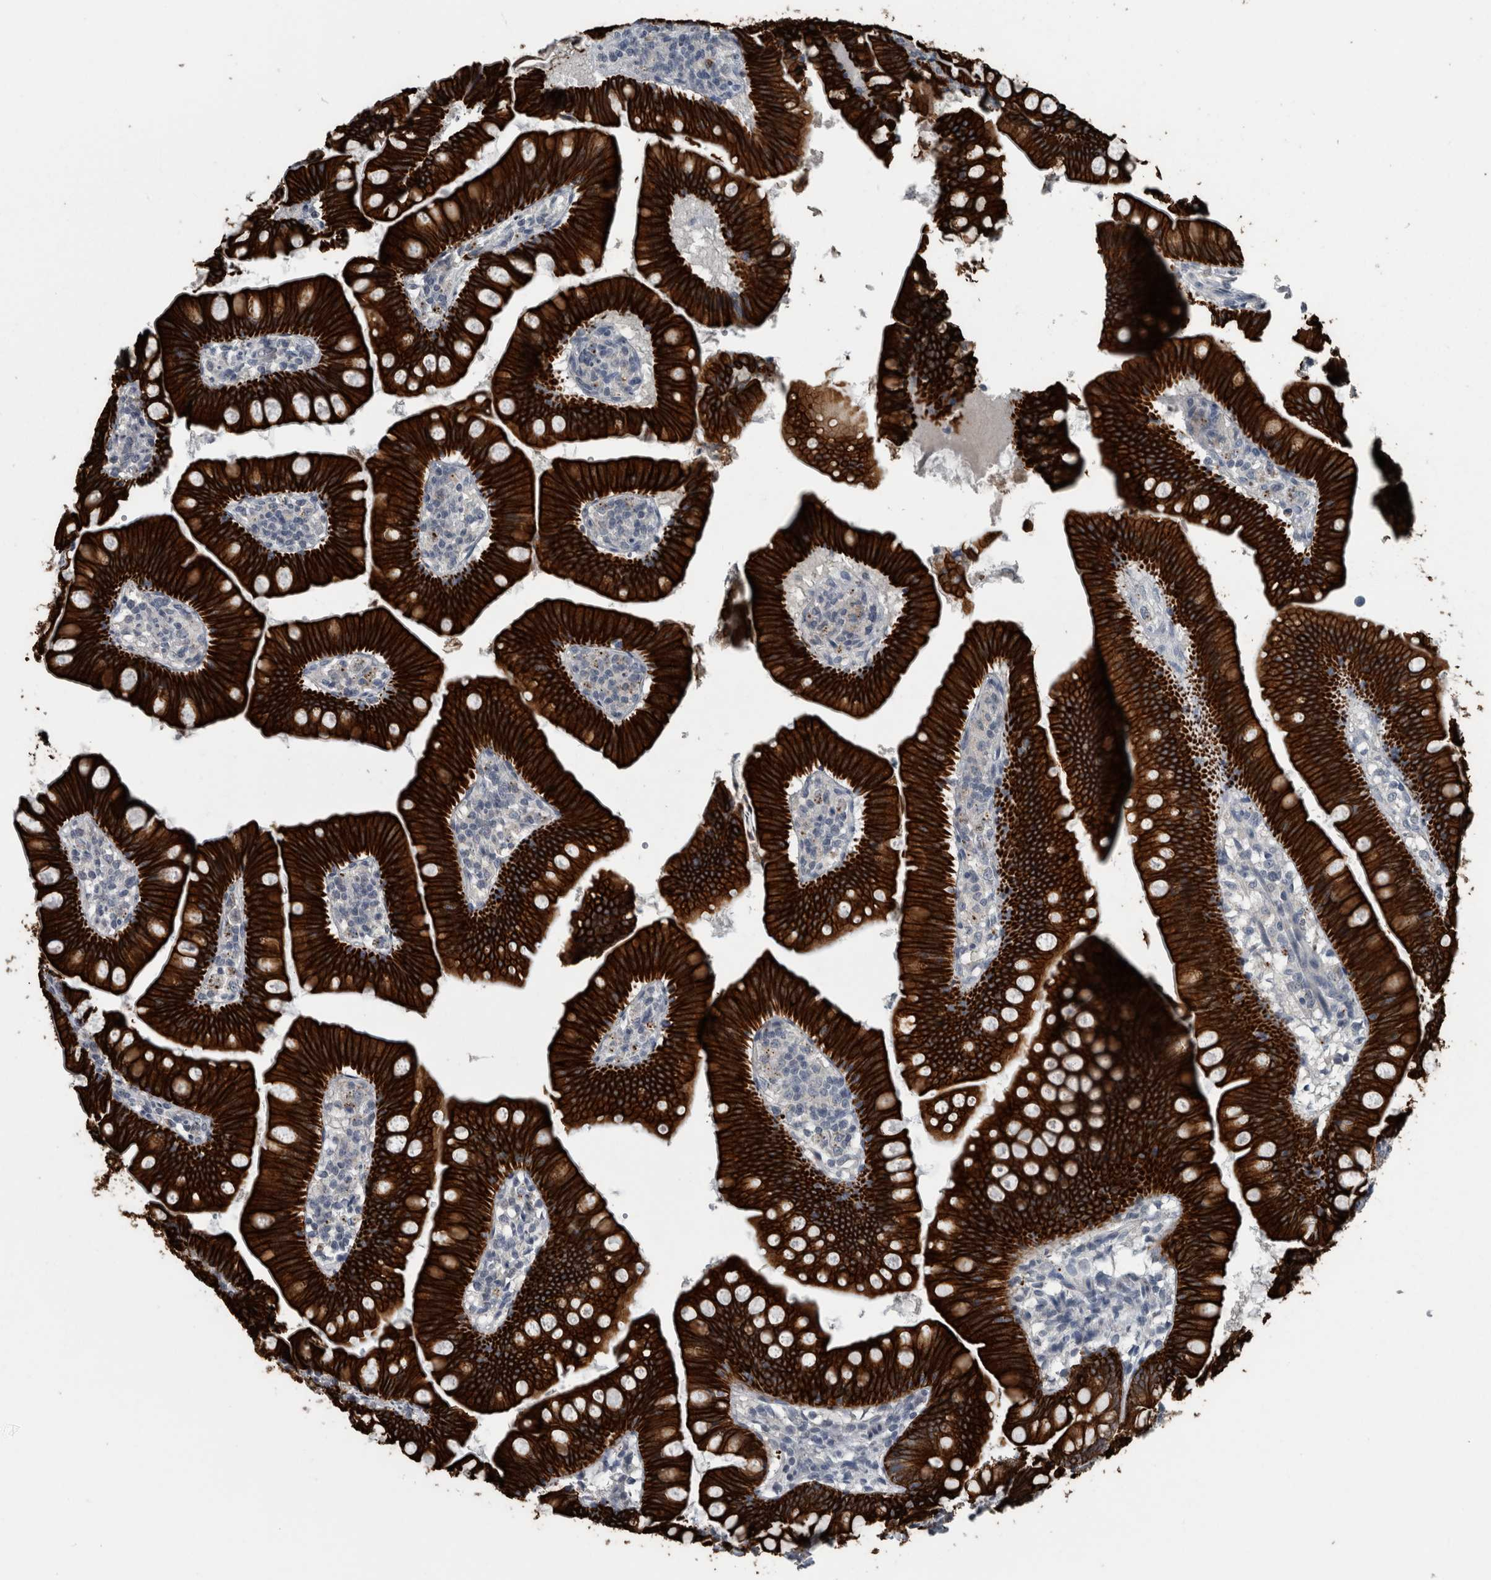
{"staining": {"intensity": "strong", "quantity": ">75%", "location": "cytoplasmic/membranous"}, "tissue": "small intestine", "cell_type": "Glandular cells", "image_type": "normal", "snomed": [{"axis": "morphology", "description": "Normal tissue, NOS"}, {"axis": "topography", "description": "Small intestine"}], "caption": "Immunohistochemical staining of benign human small intestine reveals >75% levels of strong cytoplasmic/membranous protein positivity in about >75% of glandular cells.", "gene": "KRT20", "patient": {"sex": "male", "age": 7}}